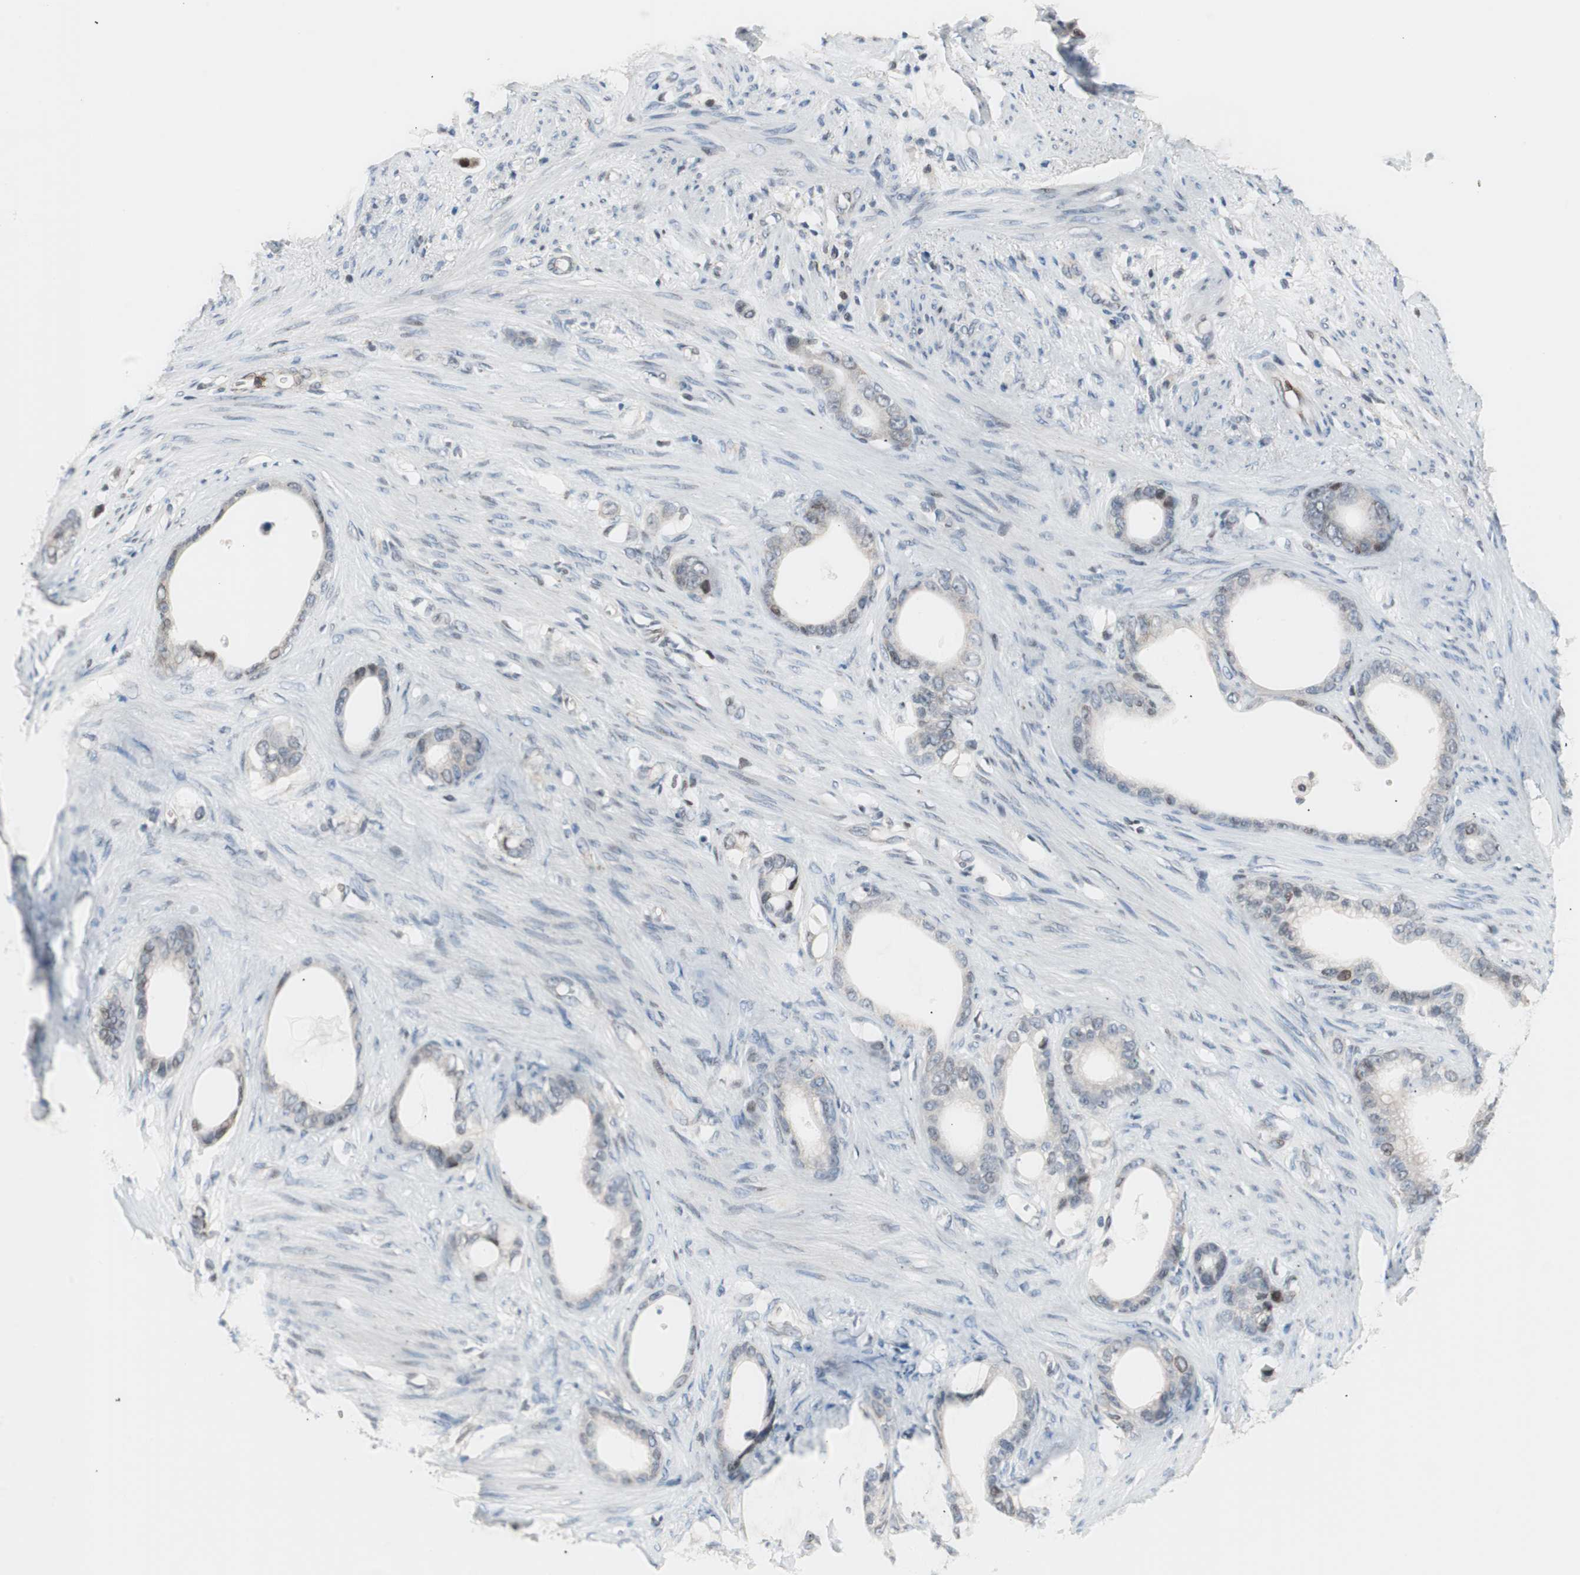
{"staining": {"intensity": "negative", "quantity": "none", "location": "none"}, "tissue": "stomach cancer", "cell_type": "Tumor cells", "image_type": "cancer", "snomed": [{"axis": "morphology", "description": "Adenocarcinoma, NOS"}, {"axis": "topography", "description": "Stomach"}], "caption": "High magnification brightfield microscopy of adenocarcinoma (stomach) stained with DAB (brown) and counterstained with hematoxylin (blue): tumor cells show no significant expression.", "gene": "POLH", "patient": {"sex": "female", "age": 75}}